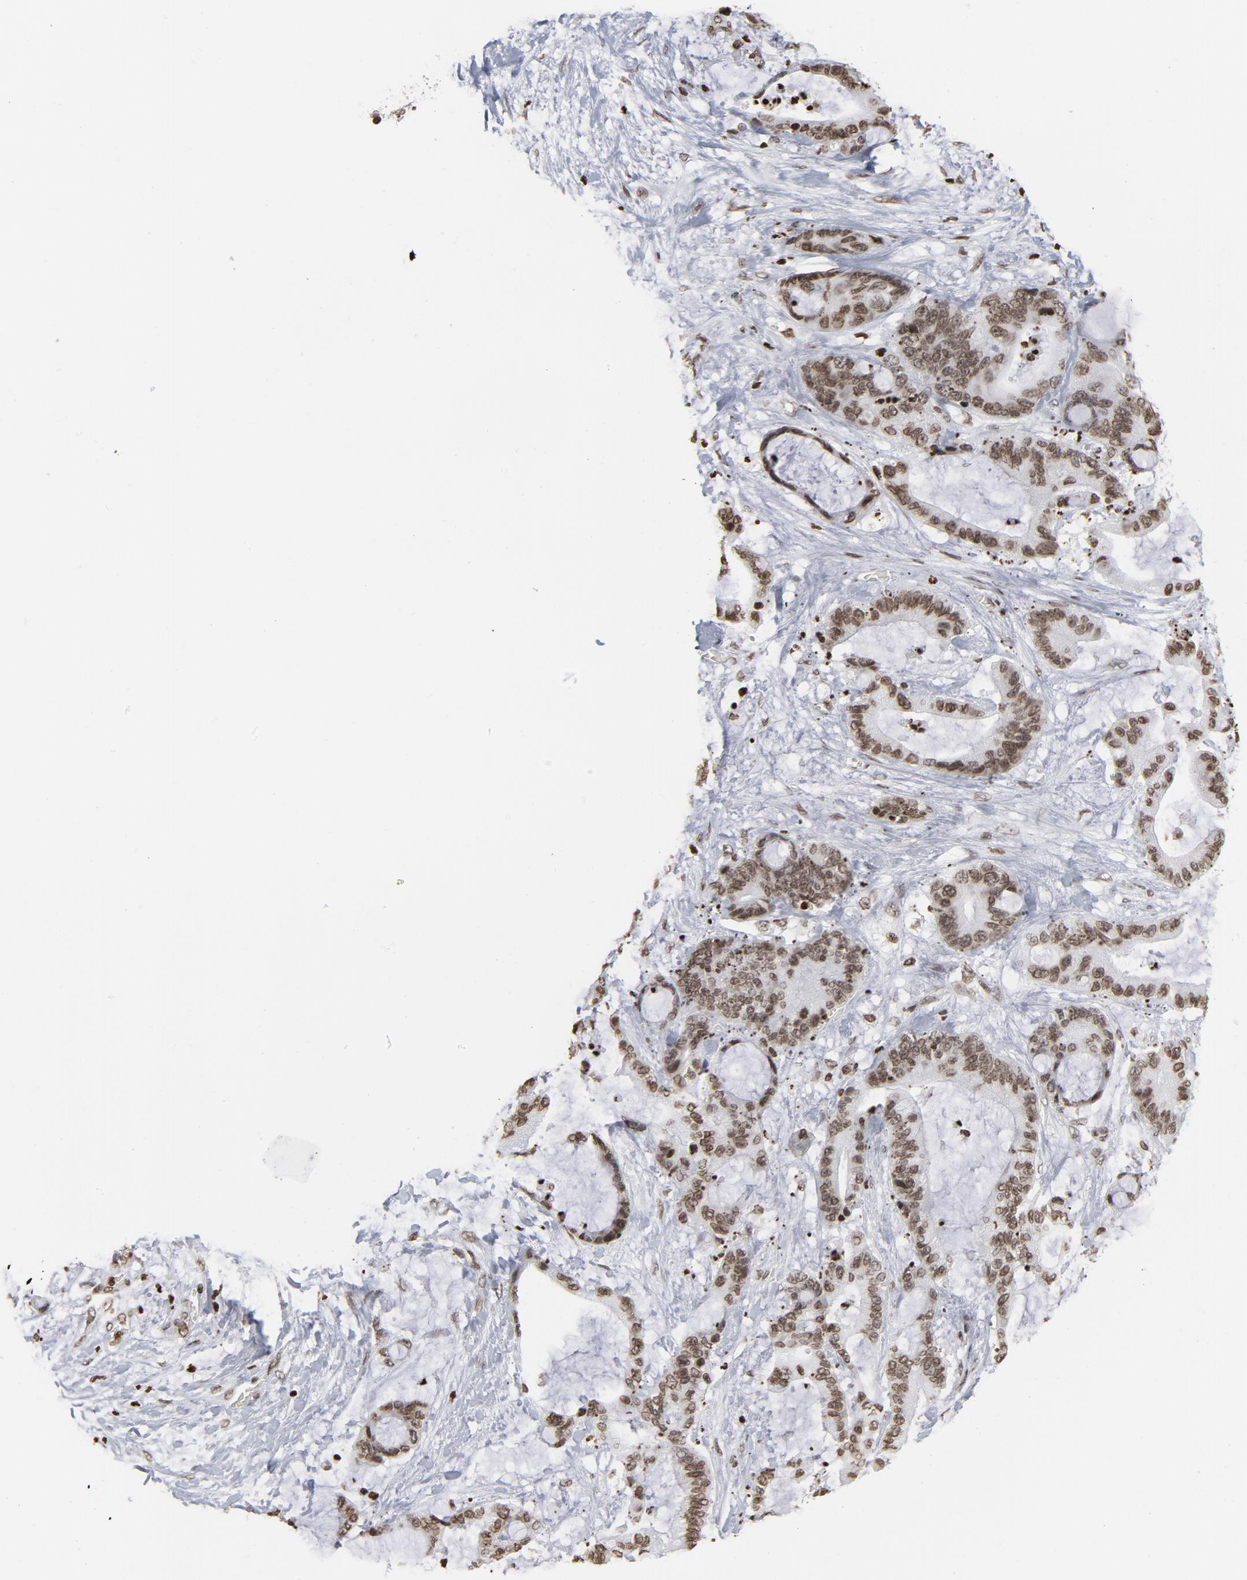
{"staining": {"intensity": "moderate", "quantity": ">75%", "location": "nuclear"}, "tissue": "liver cancer", "cell_type": "Tumor cells", "image_type": "cancer", "snomed": [{"axis": "morphology", "description": "Cholangiocarcinoma"}, {"axis": "topography", "description": "Liver"}], "caption": "A brown stain highlights moderate nuclear staining of a protein in human liver cancer tumor cells. The staining is performed using DAB (3,3'-diaminobenzidine) brown chromogen to label protein expression. The nuclei are counter-stained blue using hematoxylin.", "gene": "H2AC12", "patient": {"sex": "female", "age": 73}}